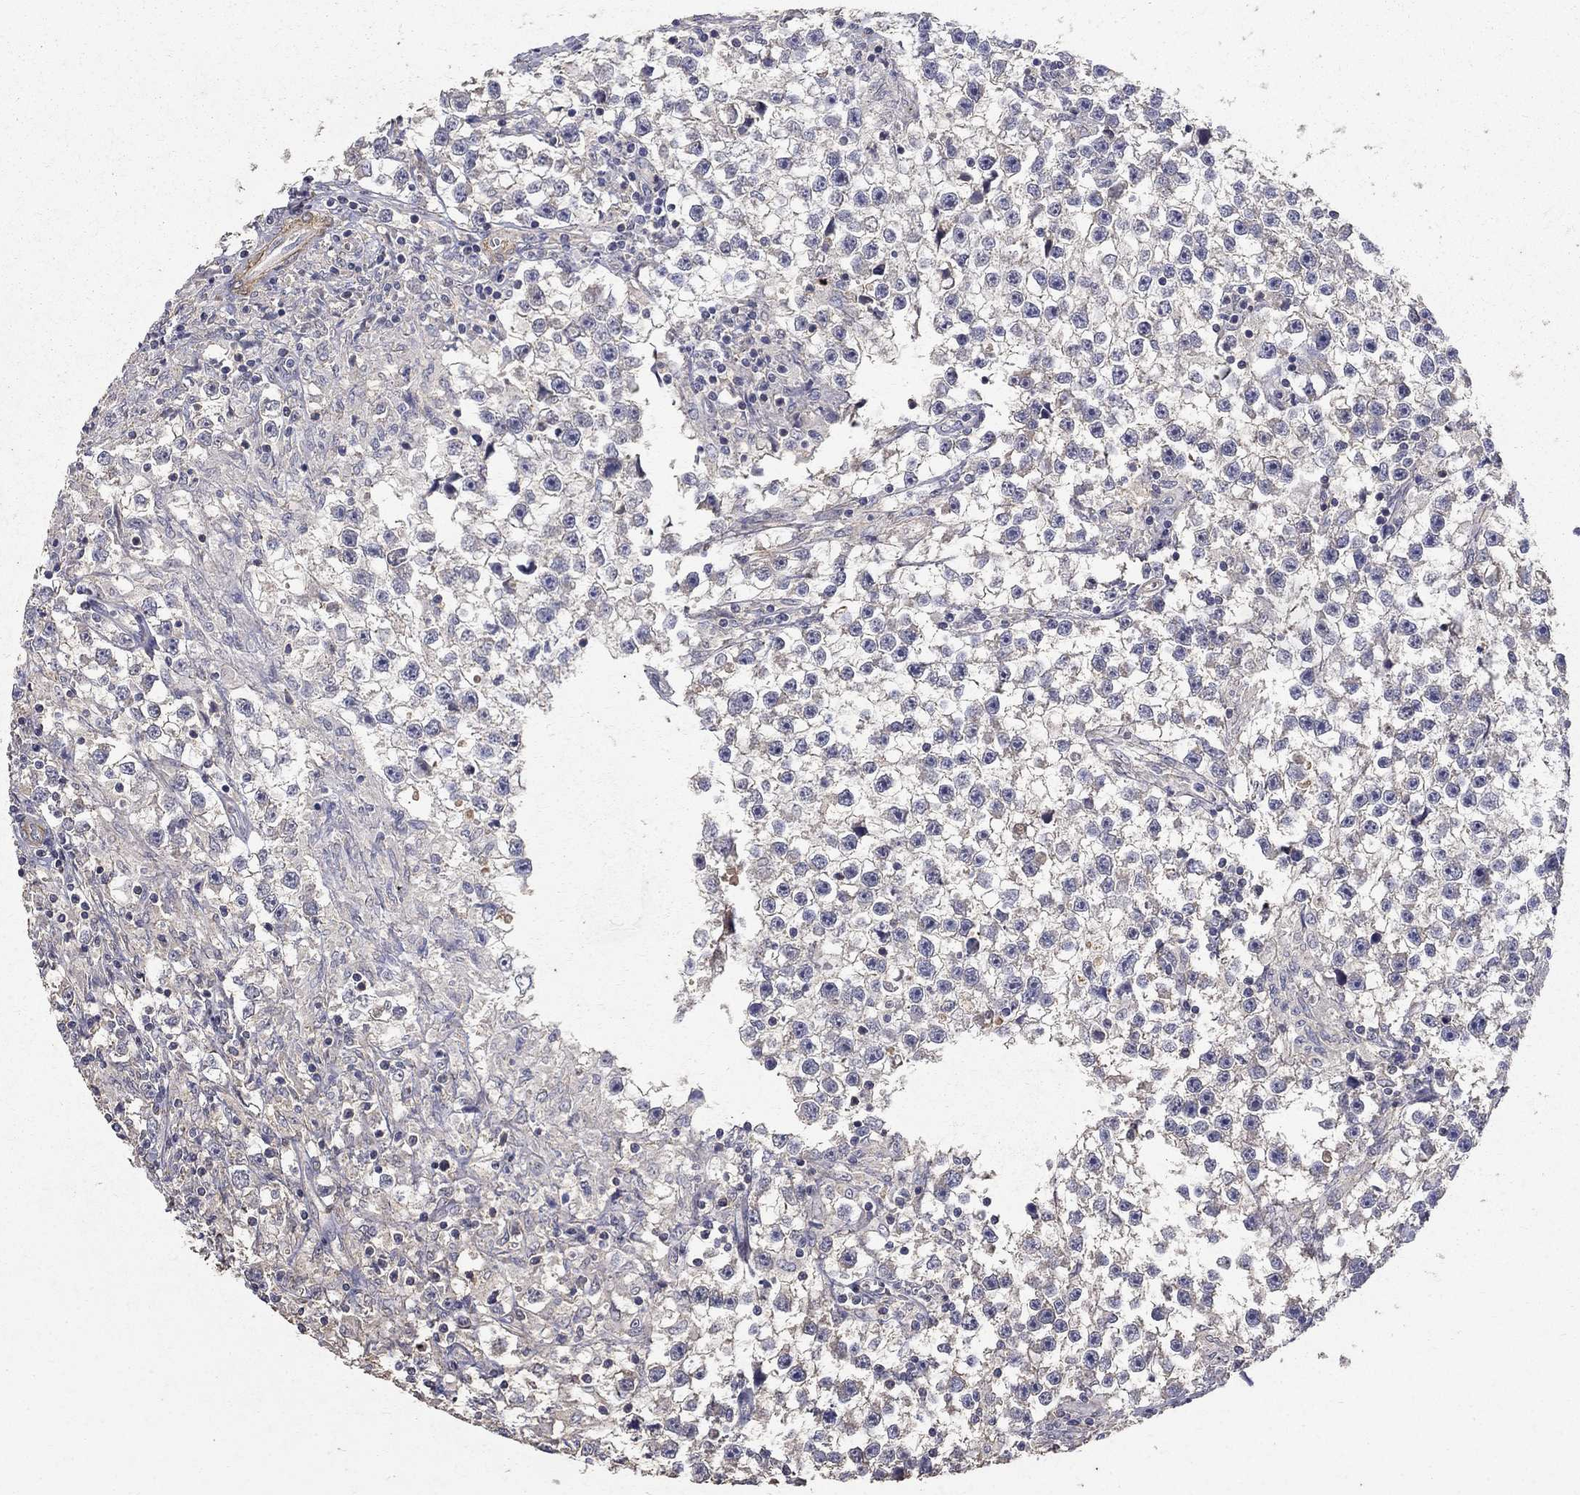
{"staining": {"intensity": "negative", "quantity": "none", "location": "none"}, "tissue": "testis cancer", "cell_type": "Tumor cells", "image_type": "cancer", "snomed": [{"axis": "morphology", "description": "Seminoma, NOS"}, {"axis": "topography", "description": "Testis"}], "caption": "Immunohistochemistry (IHC) of human testis cancer (seminoma) displays no expression in tumor cells. (DAB (3,3'-diaminobenzidine) IHC with hematoxylin counter stain).", "gene": "MPP2", "patient": {"sex": "male", "age": 59}}